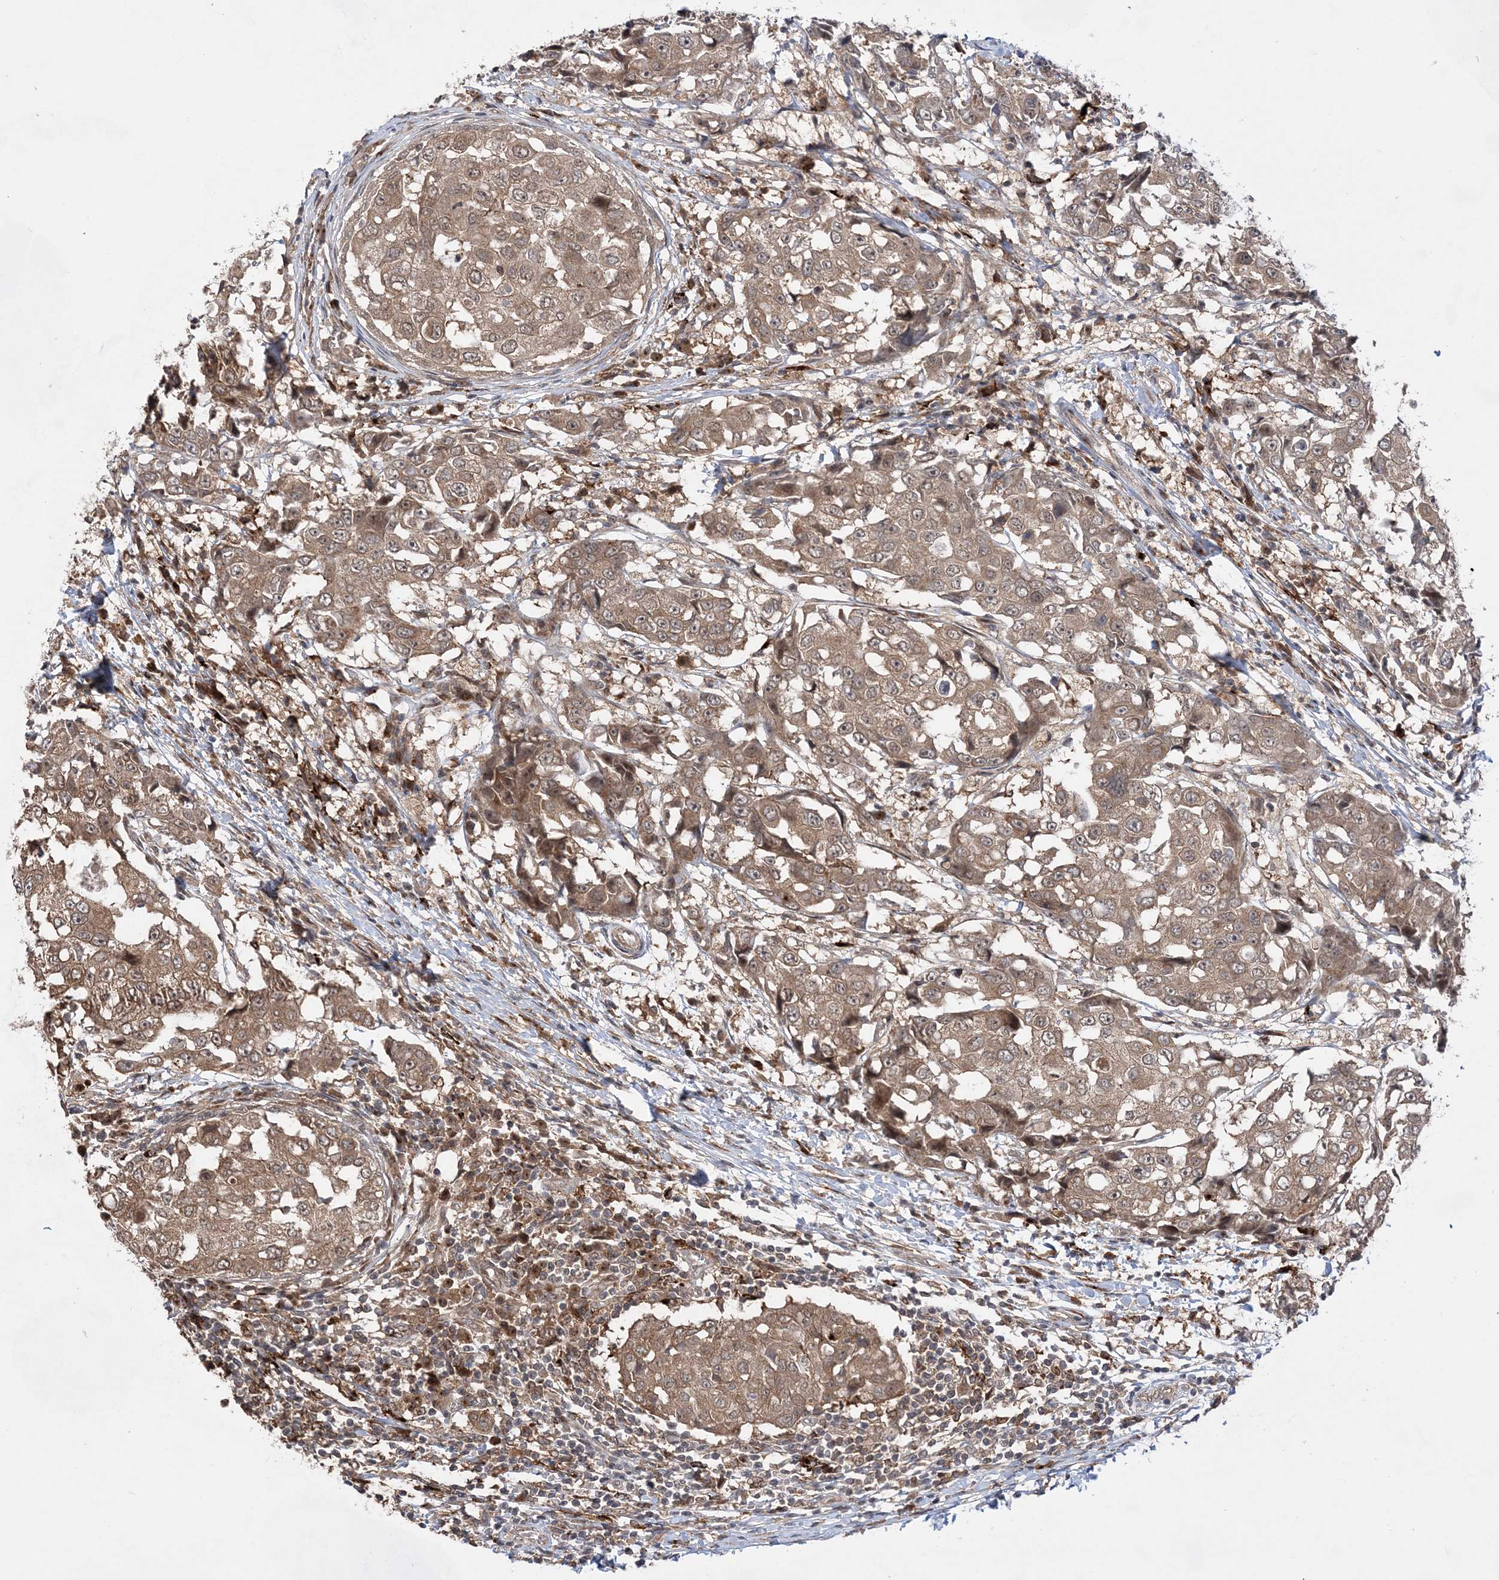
{"staining": {"intensity": "moderate", "quantity": ">75%", "location": "cytoplasmic/membranous"}, "tissue": "breast cancer", "cell_type": "Tumor cells", "image_type": "cancer", "snomed": [{"axis": "morphology", "description": "Duct carcinoma"}, {"axis": "topography", "description": "Breast"}], "caption": "Brown immunohistochemical staining in human infiltrating ductal carcinoma (breast) reveals moderate cytoplasmic/membranous expression in approximately >75% of tumor cells.", "gene": "ANAPC15", "patient": {"sex": "female", "age": 27}}